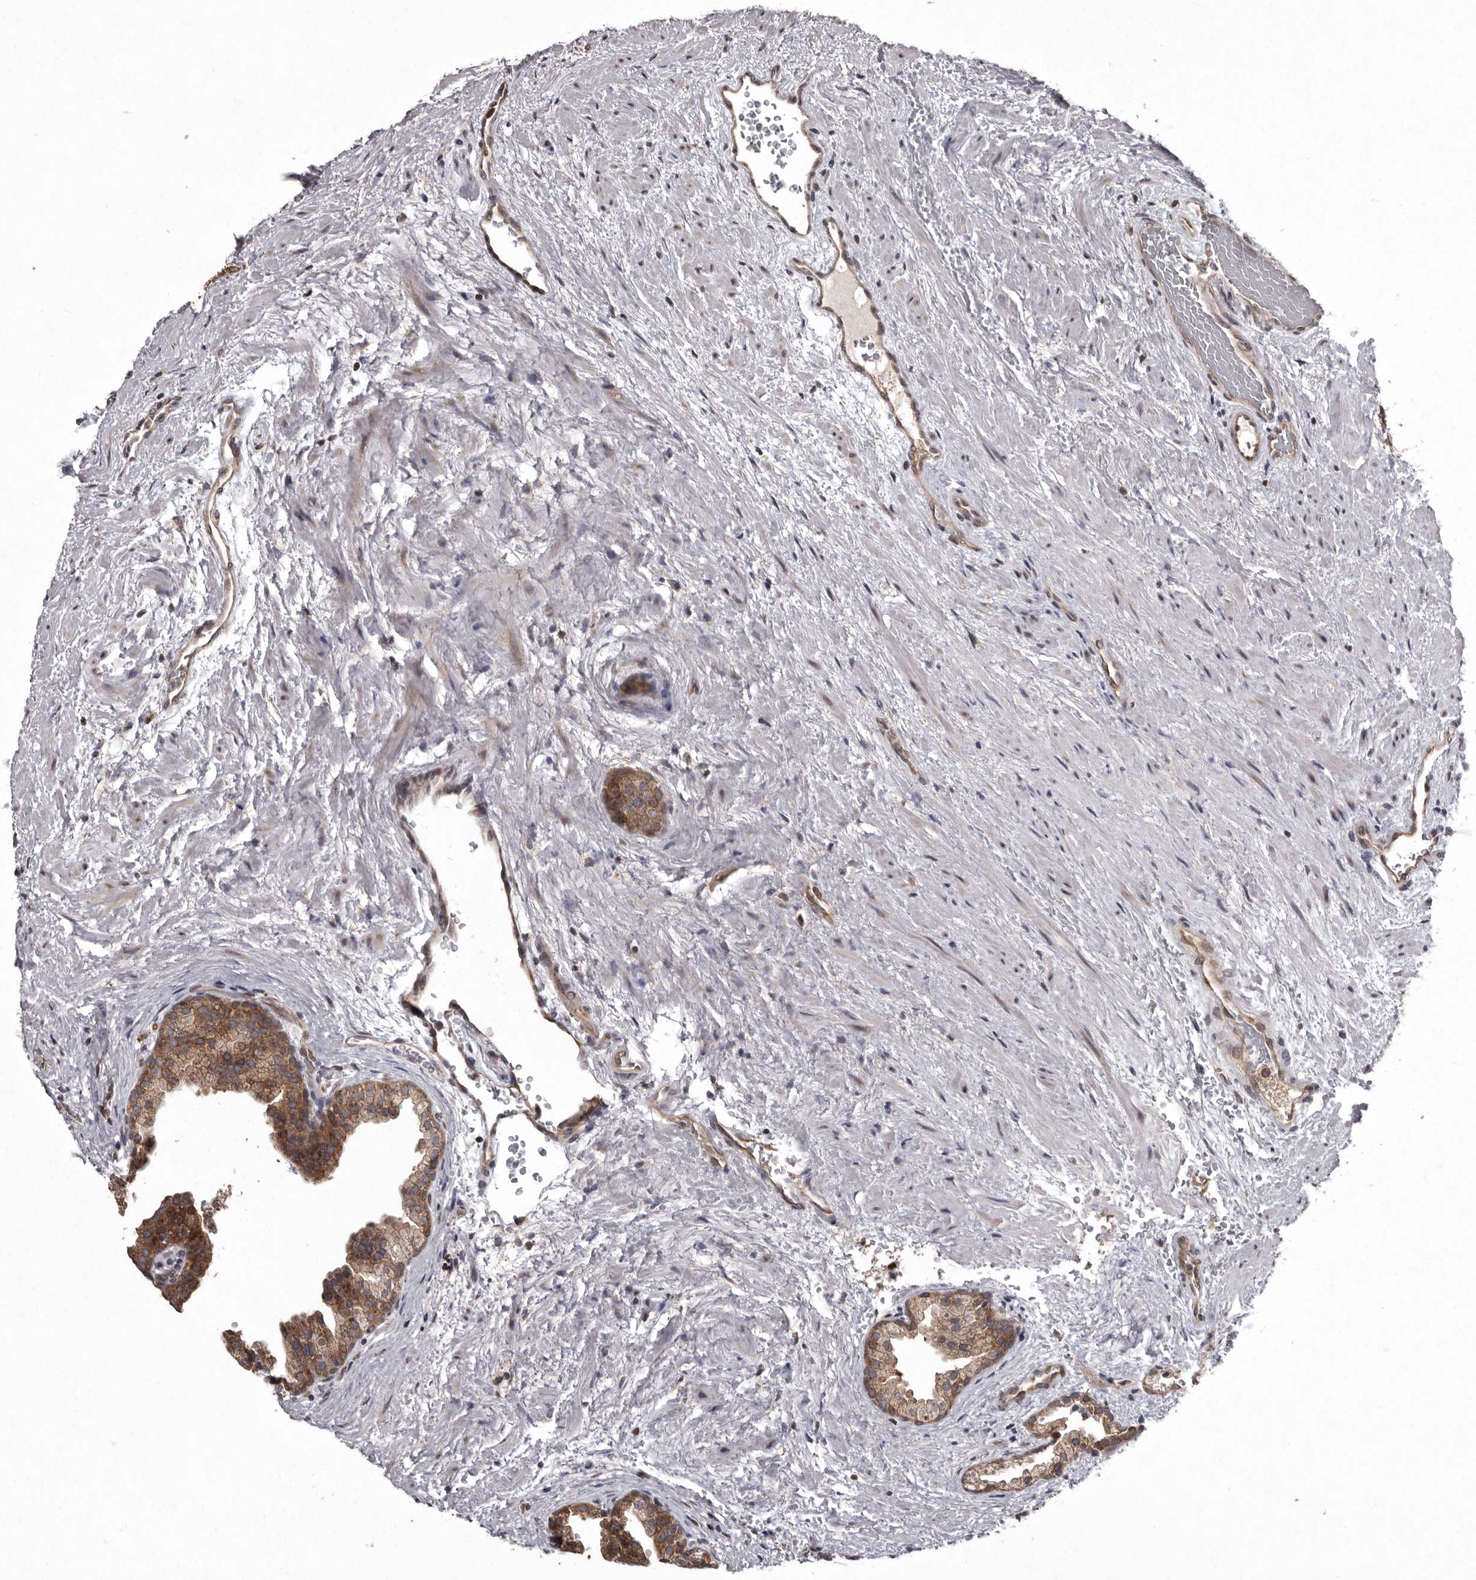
{"staining": {"intensity": "moderate", "quantity": "25%-75%", "location": "cytoplasmic/membranous"}, "tissue": "prostate", "cell_type": "Glandular cells", "image_type": "normal", "snomed": [{"axis": "morphology", "description": "Normal tissue, NOS"}, {"axis": "topography", "description": "Prostate"}], "caption": "An image of human prostate stained for a protein displays moderate cytoplasmic/membranous brown staining in glandular cells. Using DAB (brown) and hematoxylin (blue) stains, captured at high magnification using brightfield microscopy.", "gene": "DARS1", "patient": {"sex": "male", "age": 48}}